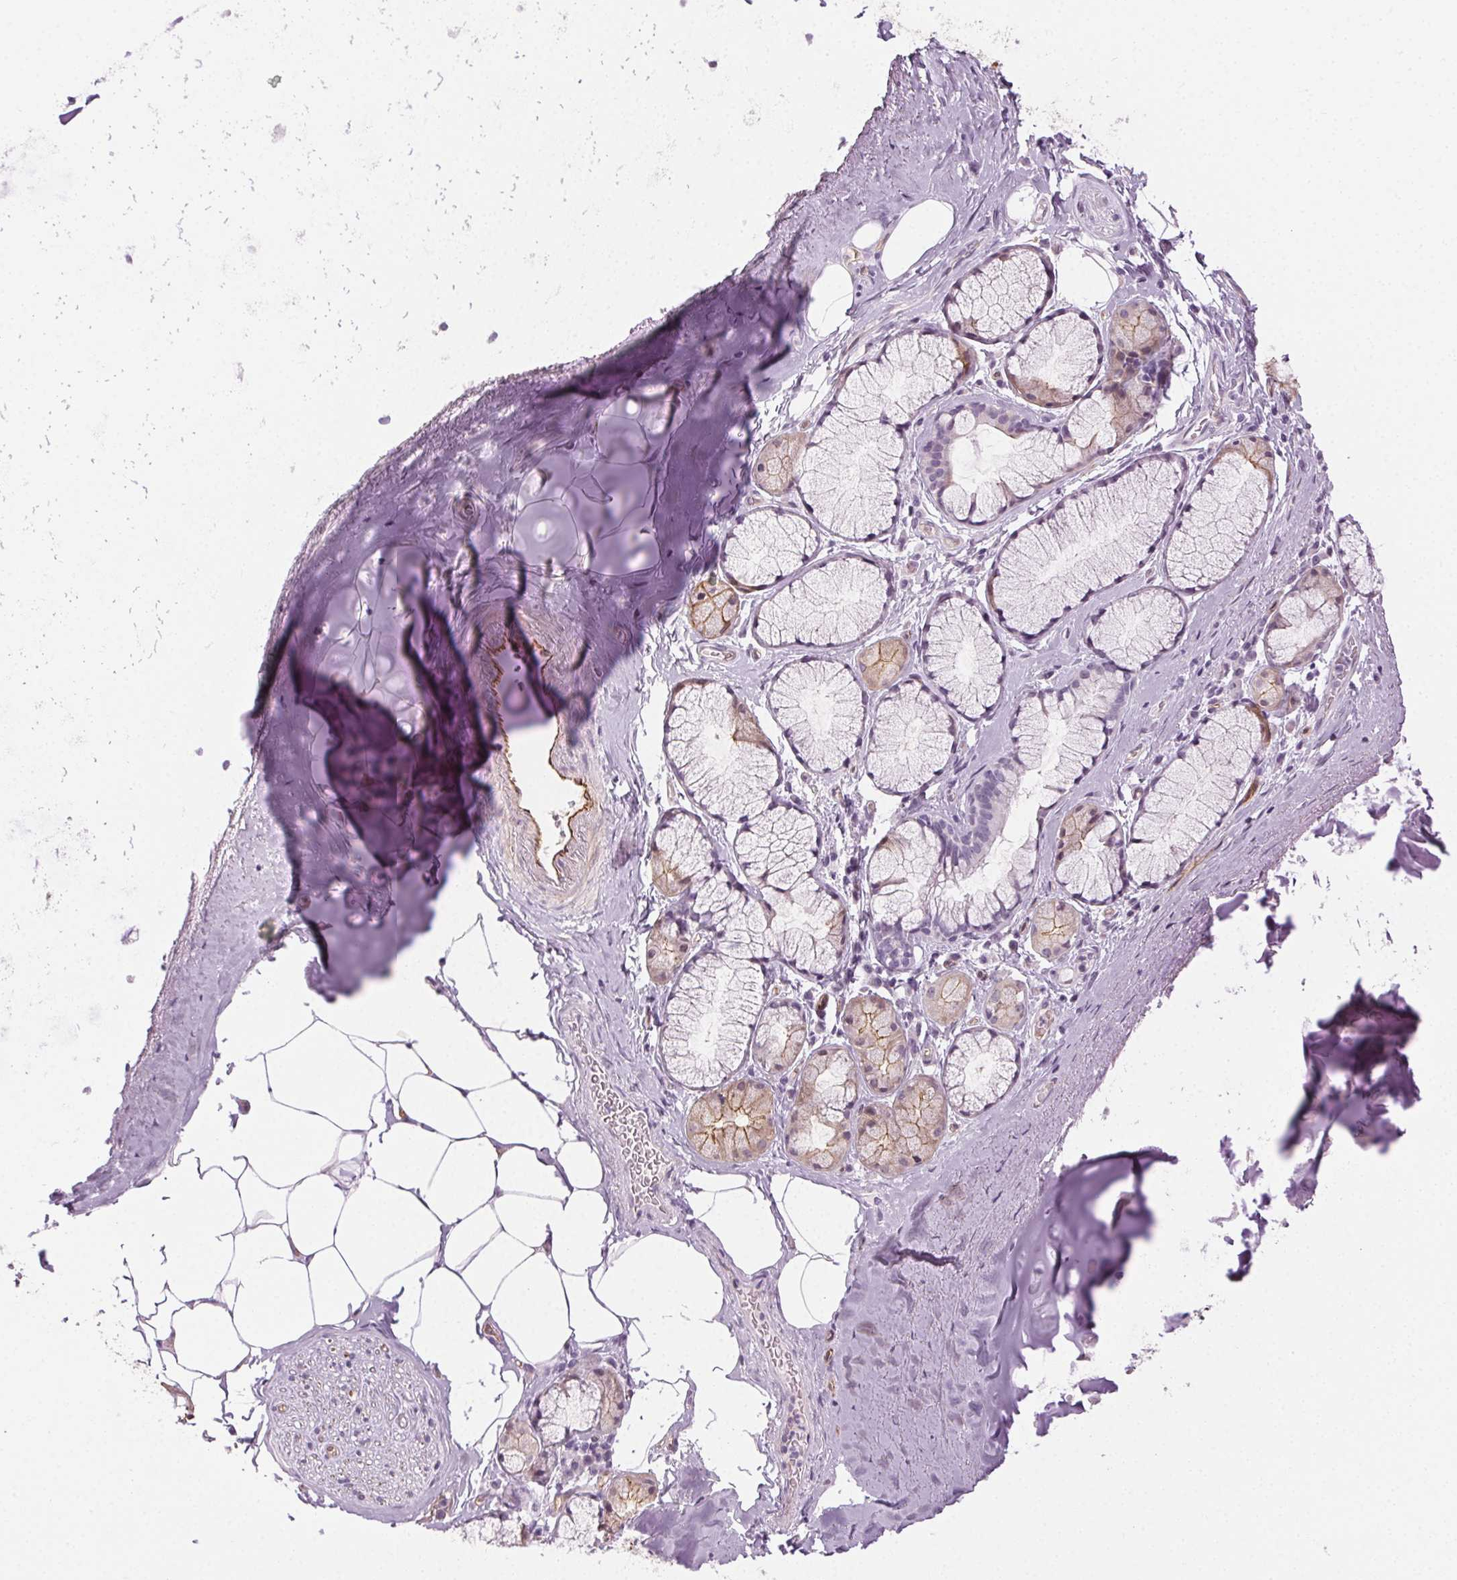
{"staining": {"intensity": "moderate", "quantity": "25%-75%", "location": "cytoplasmic/membranous"}, "tissue": "adipose tissue", "cell_type": "Adipocytes", "image_type": "normal", "snomed": [{"axis": "morphology", "description": "Normal tissue, NOS"}, {"axis": "topography", "description": "Bronchus"}, {"axis": "topography", "description": "Lung"}], "caption": "Immunohistochemistry (IHC) photomicrograph of benign adipose tissue: human adipose tissue stained using immunohistochemistry shows medium levels of moderate protein expression localized specifically in the cytoplasmic/membranous of adipocytes, appearing as a cytoplasmic/membranous brown color.", "gene": "AIF1L", "patient": {"sex": "female", "age": 57}}